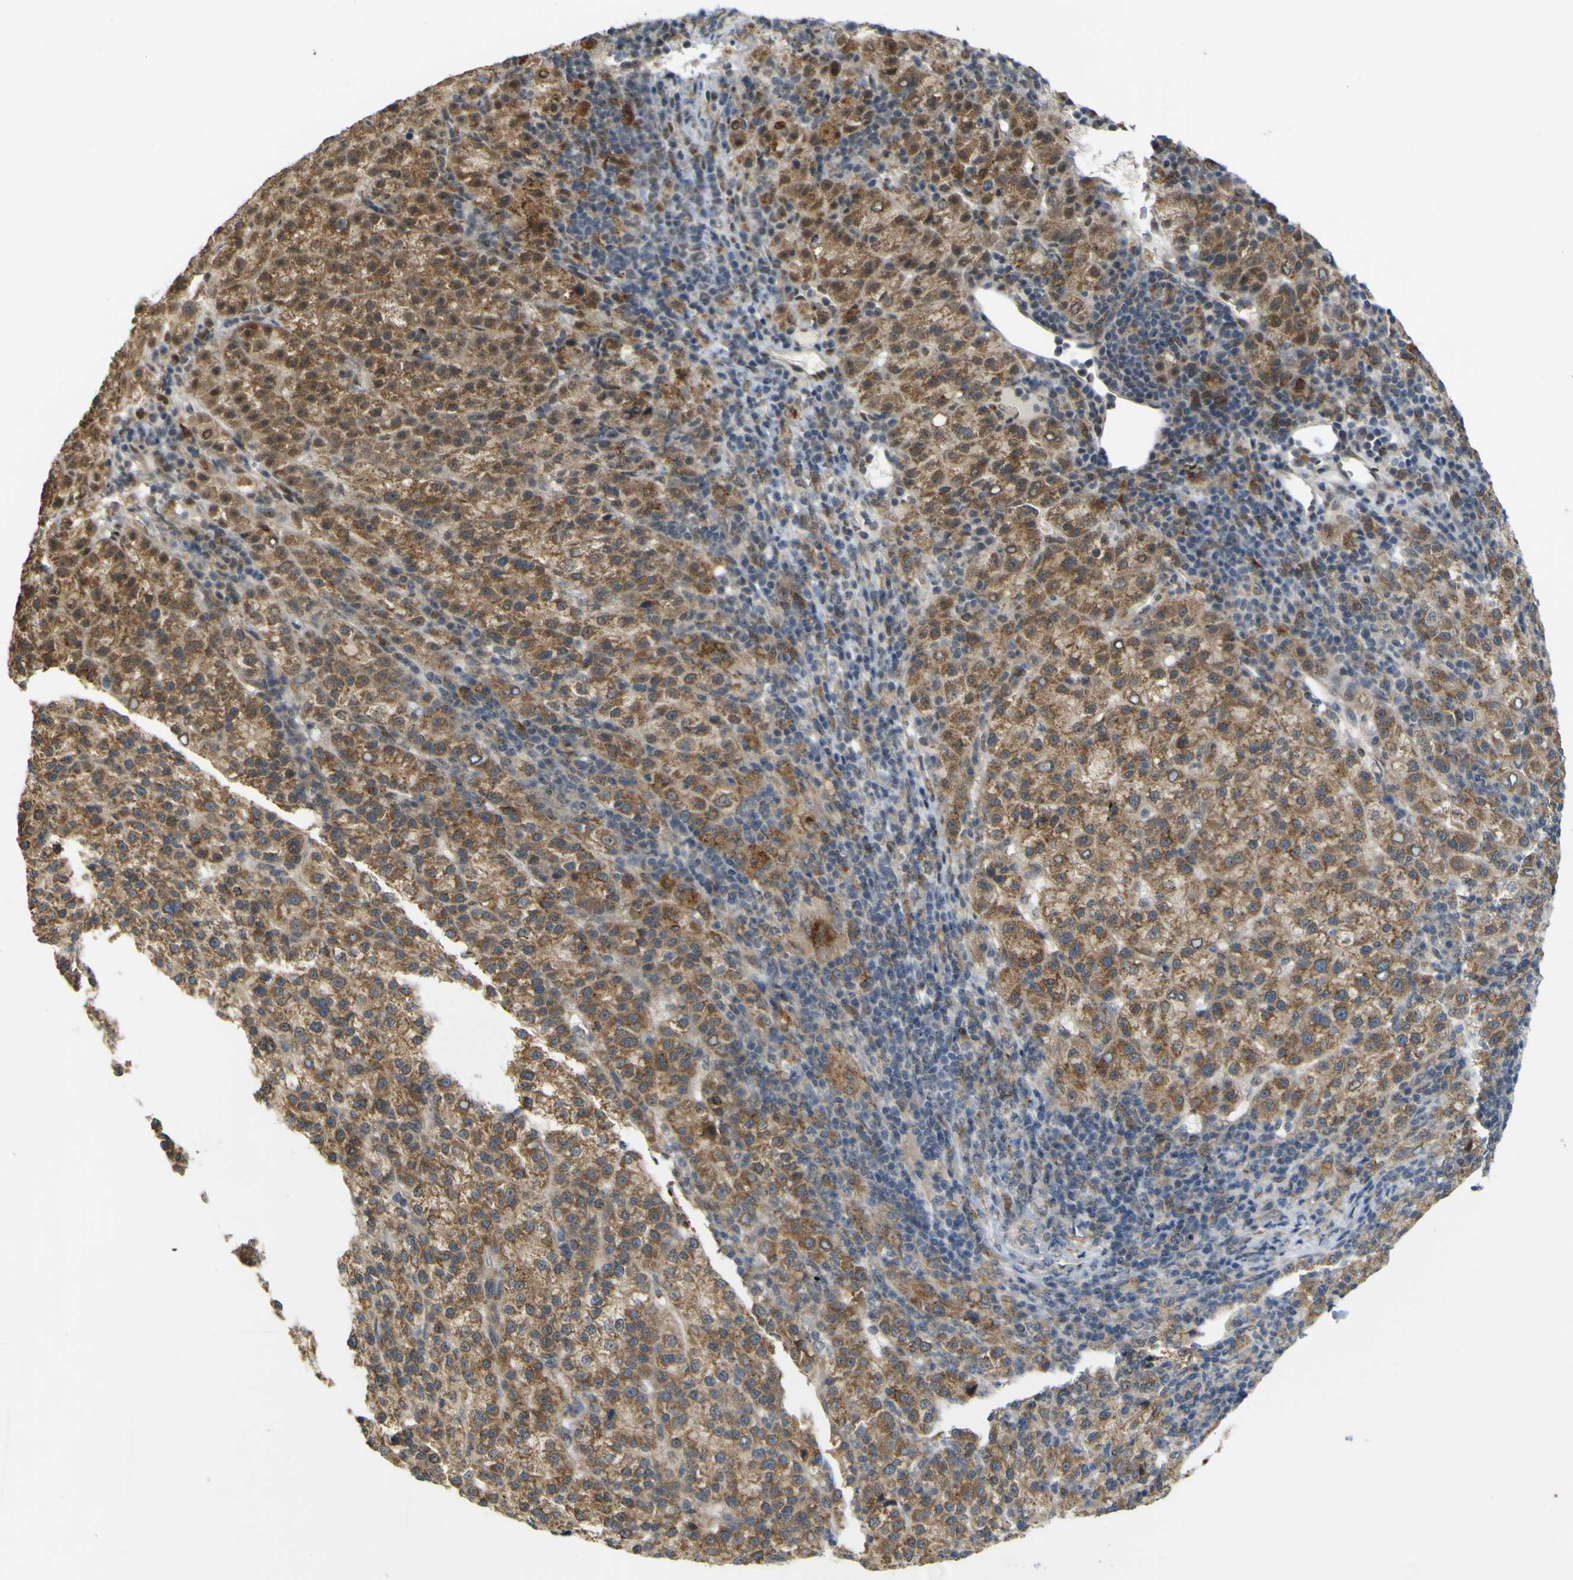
{"staining": {"intensity": "moderate", "quantity": ">75%", "location": "cytoplasmic/membranous,nuclear"}, "tissue": "liver cancer", "cell_type": "Tumor cells", "image_type": "cancer", "snomed": [{"axis": "morphology", "description": "Carcinoma, Hepatocellular, NOS"}, {"axis": "topography", "description": "Liver"}], "caption": "This is an image of immunohistochemistry staining of liver cancer (hepatocellular carcinoma), which shows moderate staining in the cytoplasmic/membranous and nuclear of tumor cells.", "gene": "IGF2R", "patient": {"sex": "female", "age": 58}}